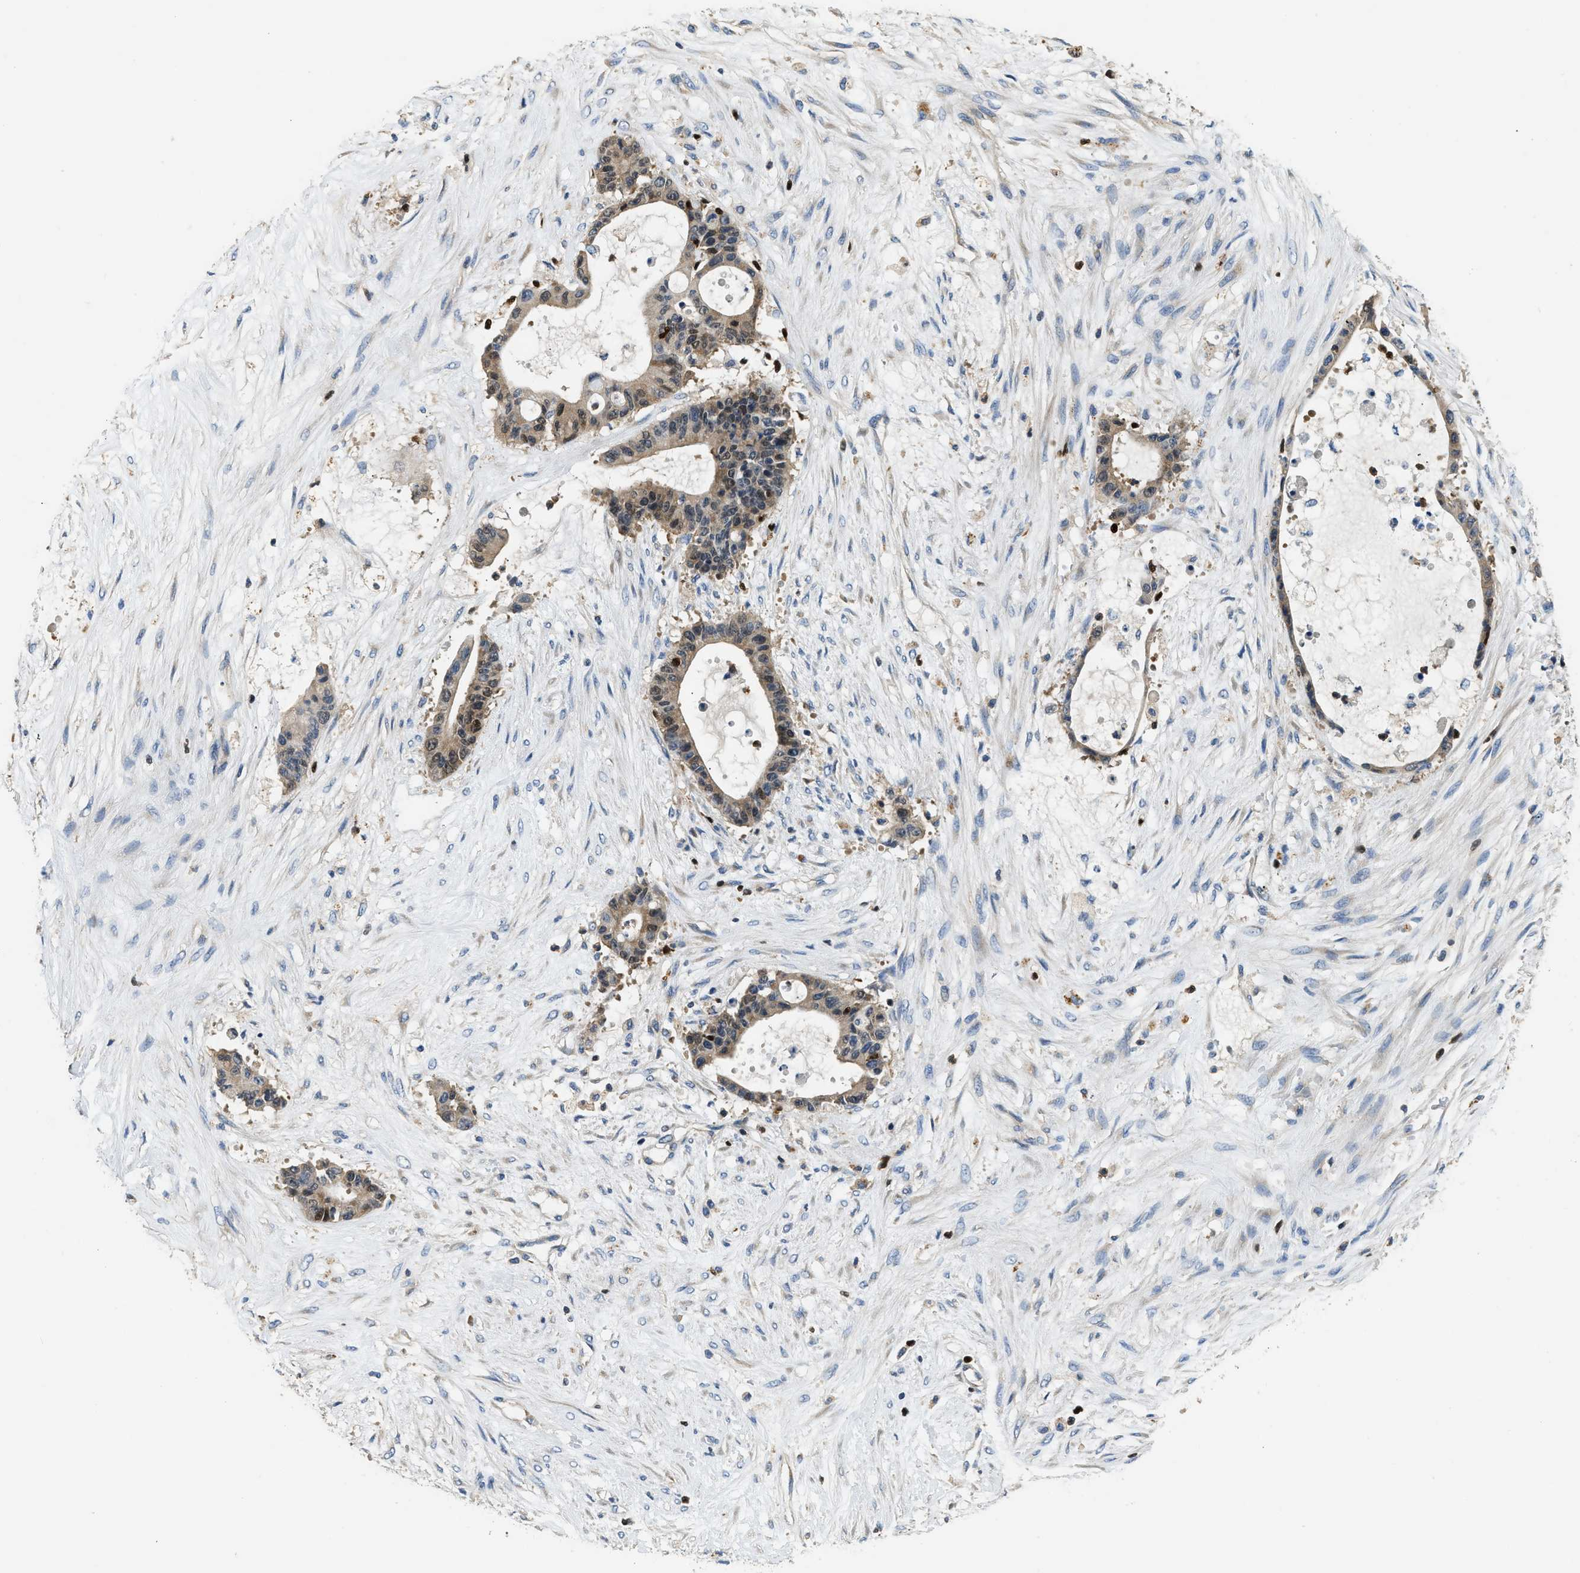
{"staining": {"intensity": "weak", "quantity": ">75%", "location": "cytoplasmic/membranous"}, "tissue": "liver cancer", "cell_type": "Tumor cells", "image_type": "cancer", "snomed": [{"axis": "morphology", "description": "Cholangiocarcinoma"}, {"axis": "topography", "description": "Liver"}], "caption": "This histopathology image displays IHC staining of cholangiocarcinoma (liver), with low weak cytoplasmic/membranous expression in about >75% of tumor cells.", "gene": "TOX", "patient": {"sex": "female", "age": 73}}